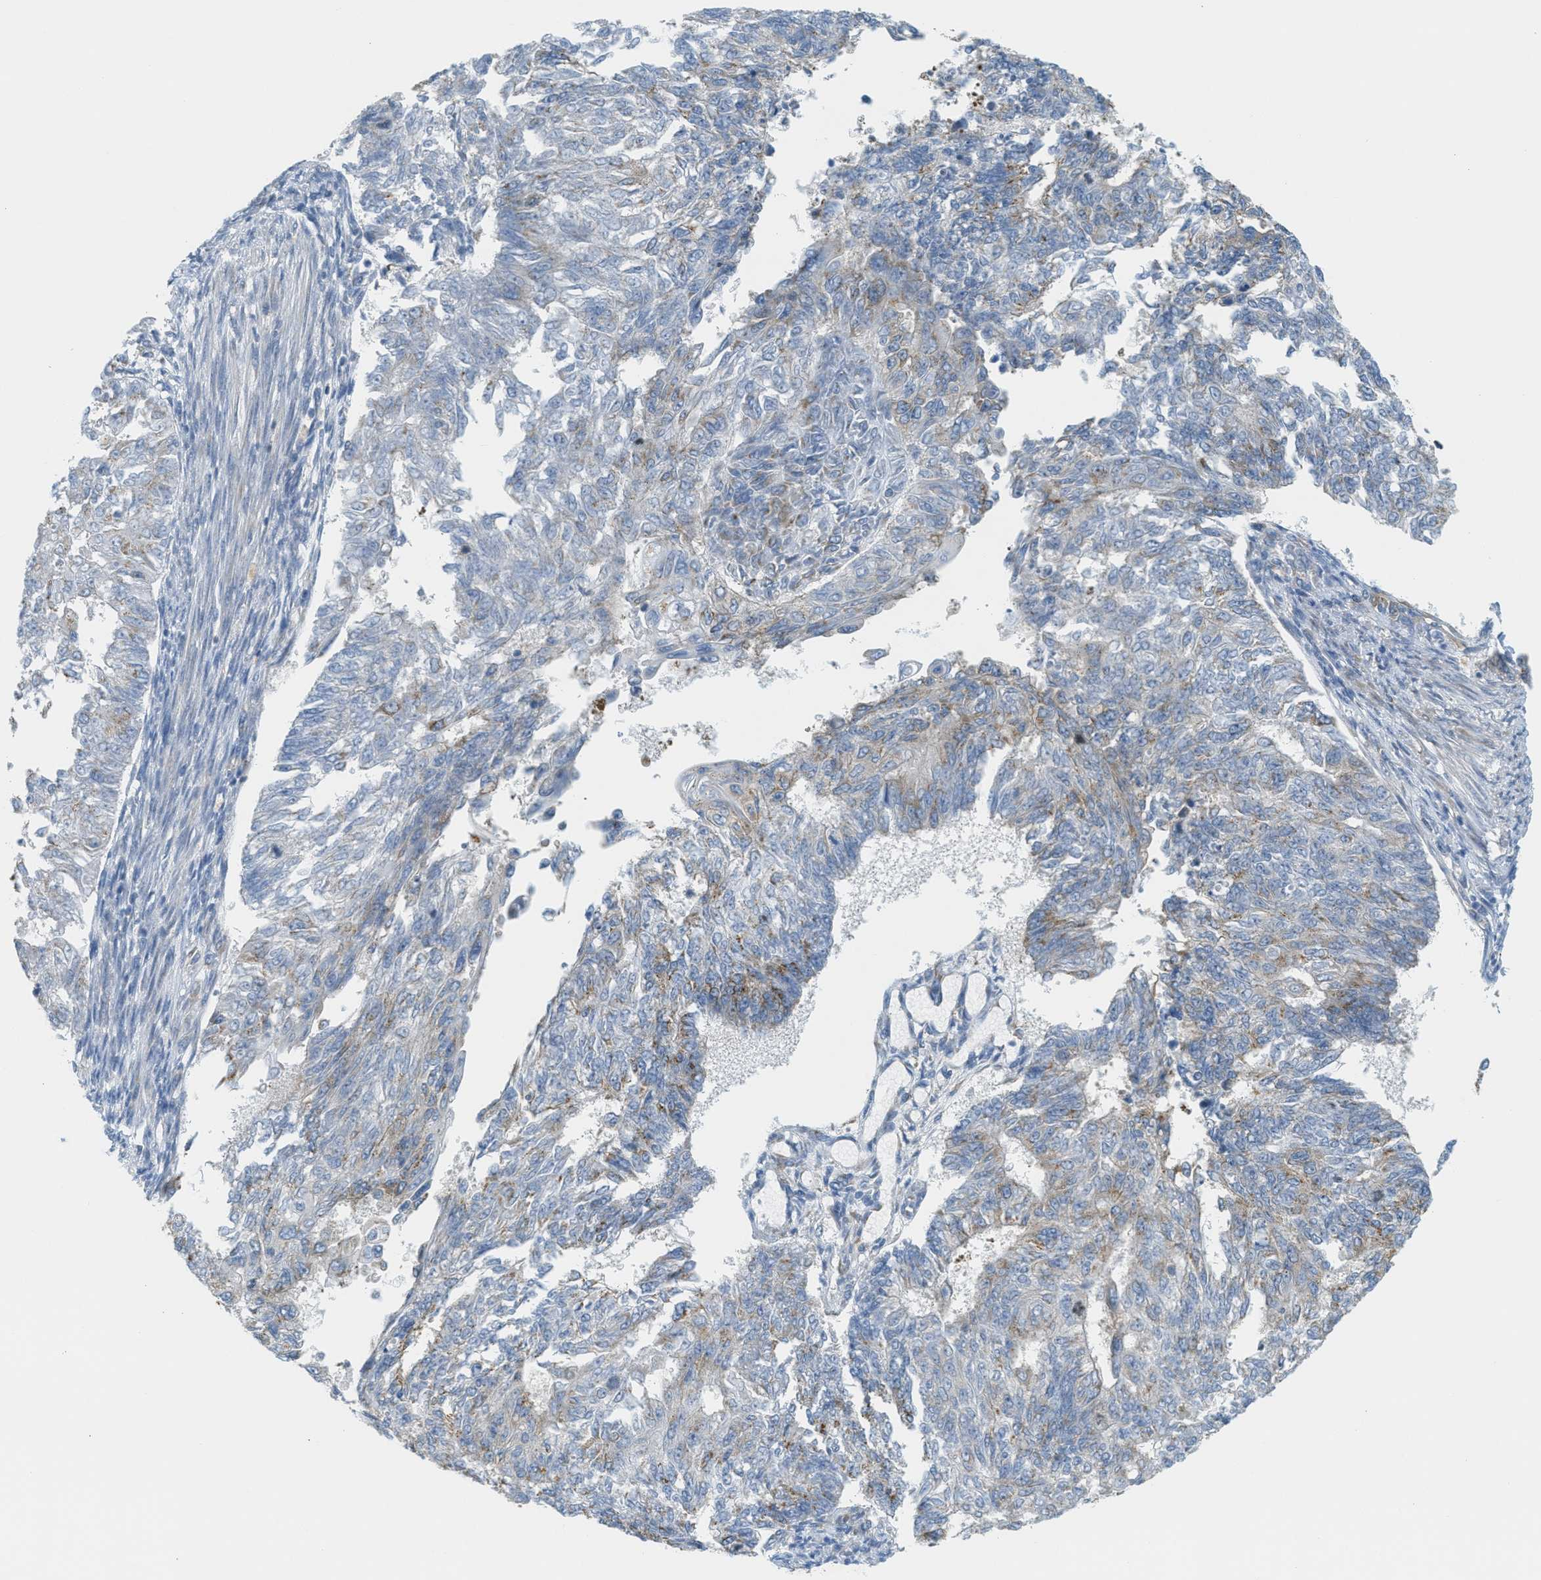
{"staining": {"intensity": "weak", "quantity": "25%-75%", "location": "cytoplasmic/membranous"}, "tissue": "endometrial cancer", "cell_type": "Tumor cells", "image_type": "cancer", "snomed": [{"axis": "morphology", "description": "Adenocarcinoma, NOS"}, {"axis": "topography", "description": "Endometrium"}], "caption": "Tumor cells exhibit weak cytoplasmic/membranous positivity in approximately 25%-75% of cells in endometrial cancer (adenocarcinoma).", "gene": "ABCF1", "patient": {"sex": "female", "age": 32}}